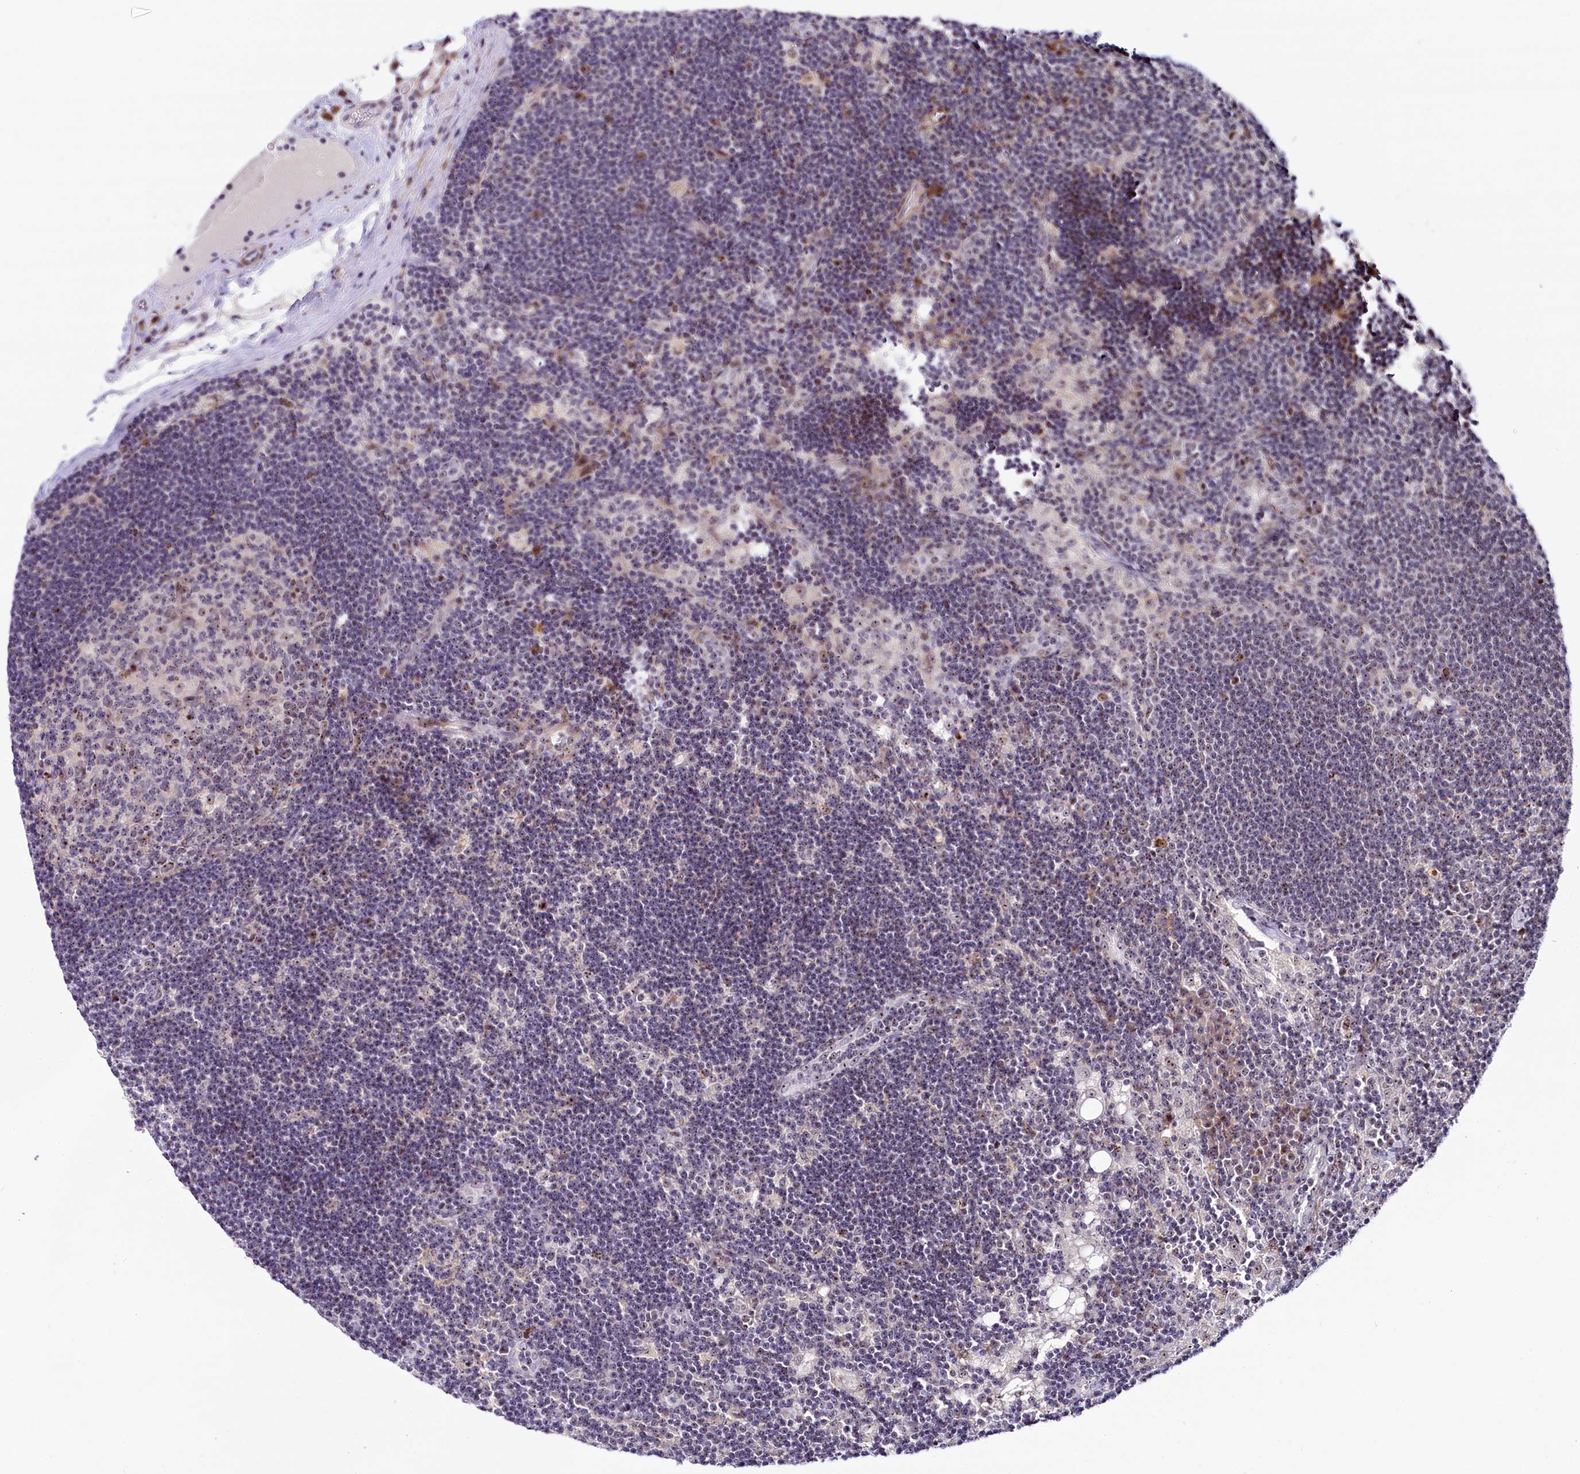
{"staining": {"intensity": "weak", "quantity": "25%-75%", "location": "nuclear"}, "tissue": "lymph node", "cell_type": "Germinal center cells", "image_type": "normal", "snomed": [{"axis": "morphology", "description": "Normal tissue, NOS"}, {"axis": "topography", "description": "Lymph node"}], "caption": "Protein analysis of normal lymph node shows weak nuclear positivity in about 25%-75% of germinal center cells. (DAB (3,3'-diaminobenzidine) IHC, brown staining for protein, blue staining for nuclei).", "gene": "TCOF1", "patient": {"sex": "male", "age": 24}}